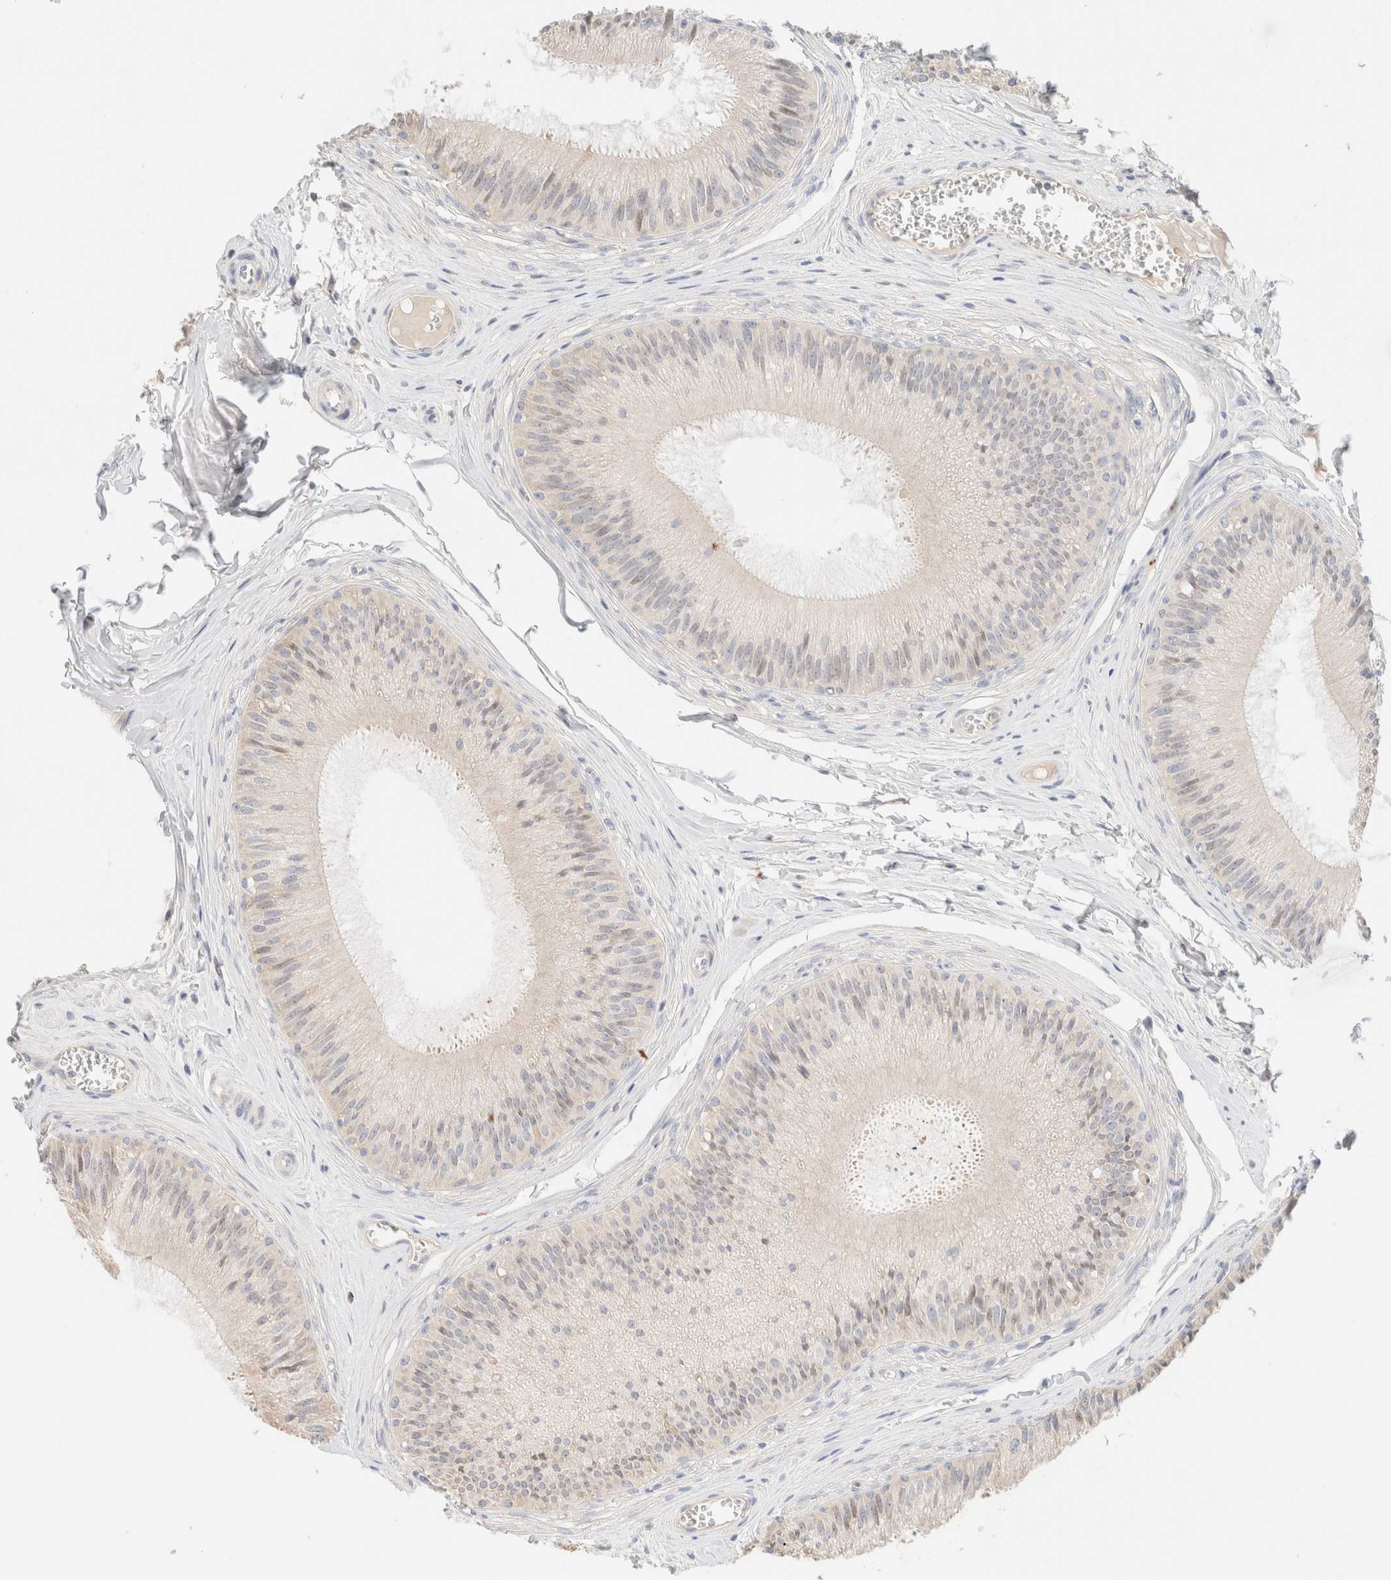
{"staining": {"intensity": "negative", "quantity": "none", "location": "none"}, "tissue": "epididymis", "cell_type": "Glandular cells", "image_type": "normal", "snomed": [{"axis": "morphology", "description": "Normal tissue, NOS"}, {"axis": "topography", "description": "Epididymis"}], "caption": "The immunohistochemistry image has no significant staining in glandular cells of epididymis.", "gene": "SARM1", "patient": {"sex": "male", "age": 31}}